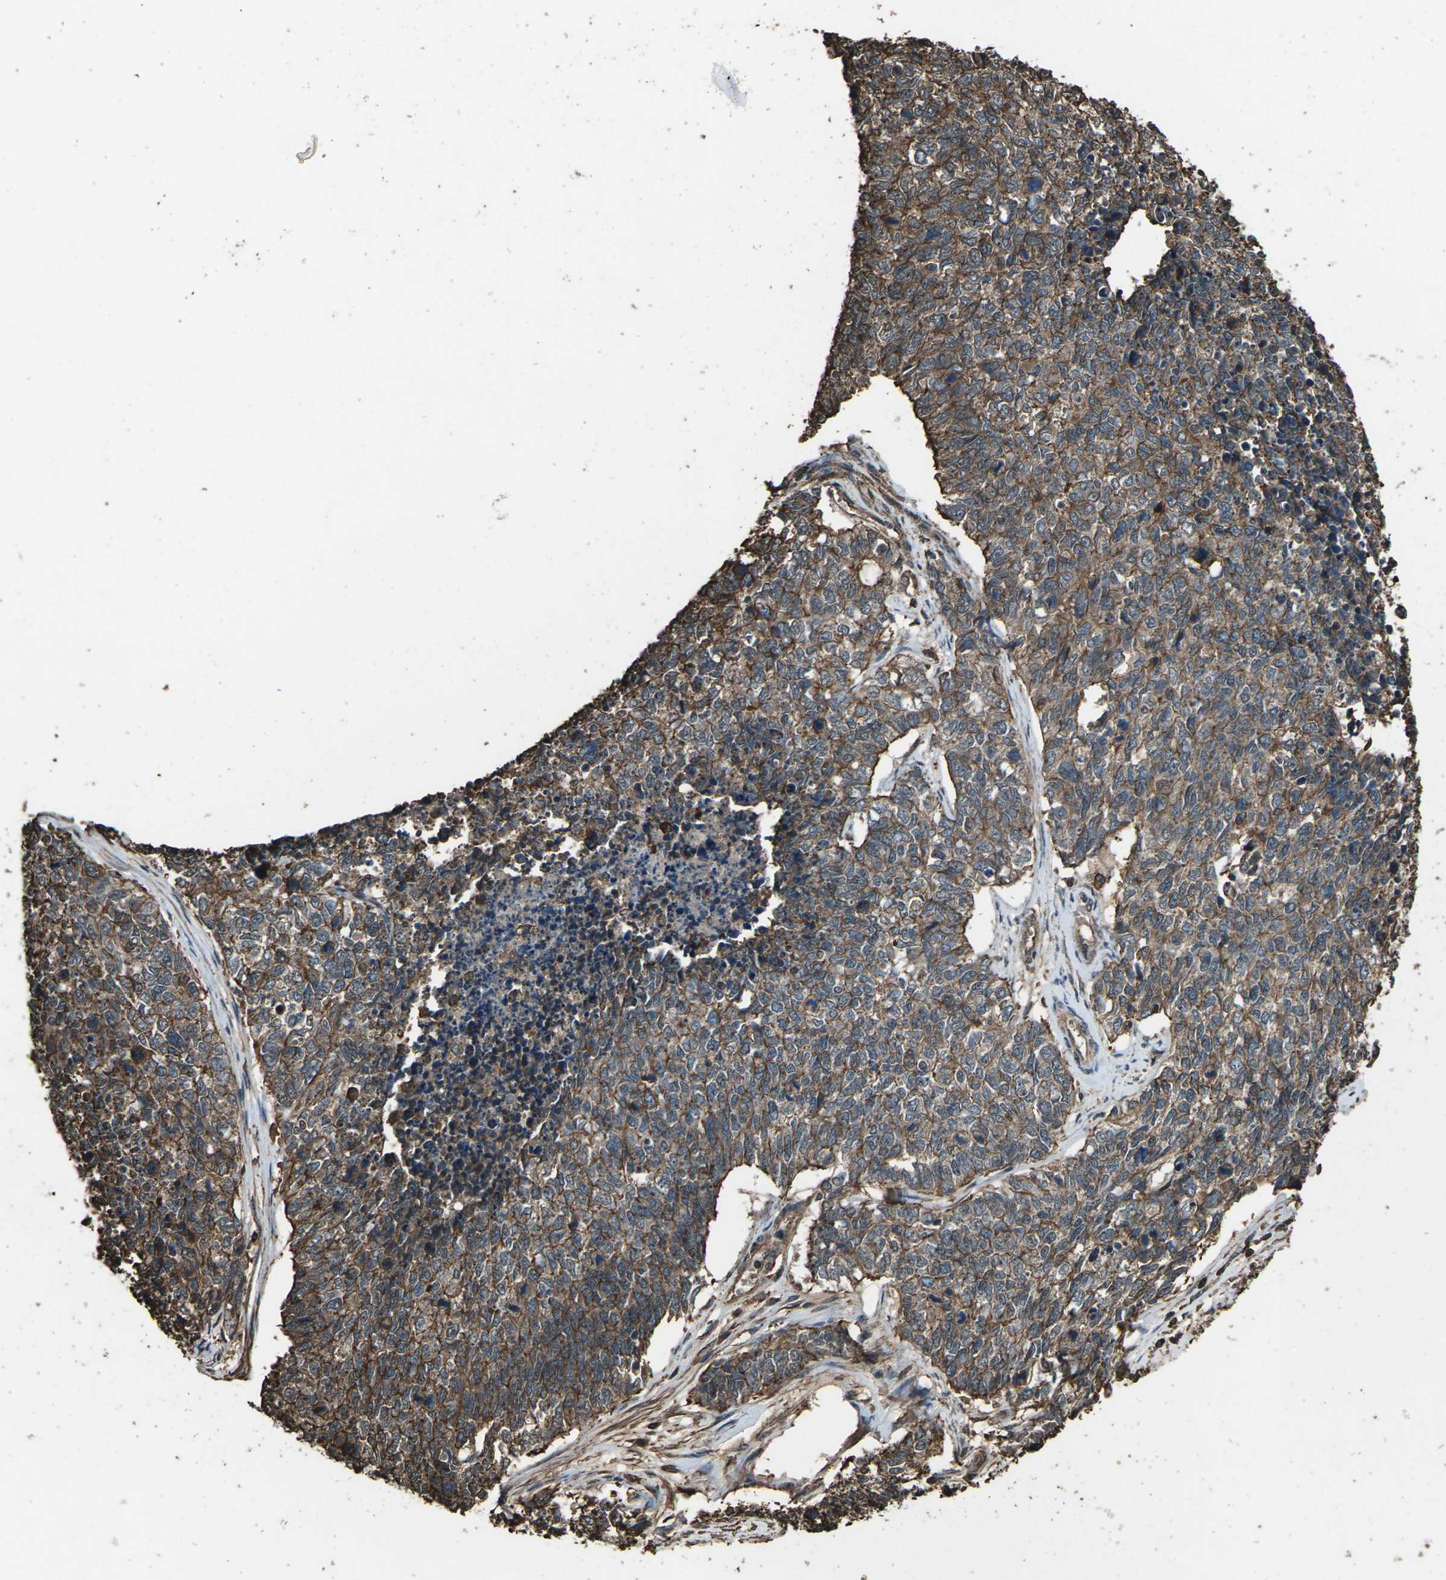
{"staining": {"intensity": "moderate", "quantity": ">75%", "location": "cytoplasmic/membranous"}, "tissue": "cervical cancer", "cell_type": "Tumor cells", "image_type": "cancer", "snomed": [{"axis": "morphology", "description": "Squamous cell carcinoma, NOS"}, {"axis": "topography", "description": "Cervix"}], "caption": "Moderate cytoplasmic/membranous expression is seen in about >75% of tumor cells in cervical cancer.", "gene": "DHPS", "patient": {"sex": "female", "age": 63}}